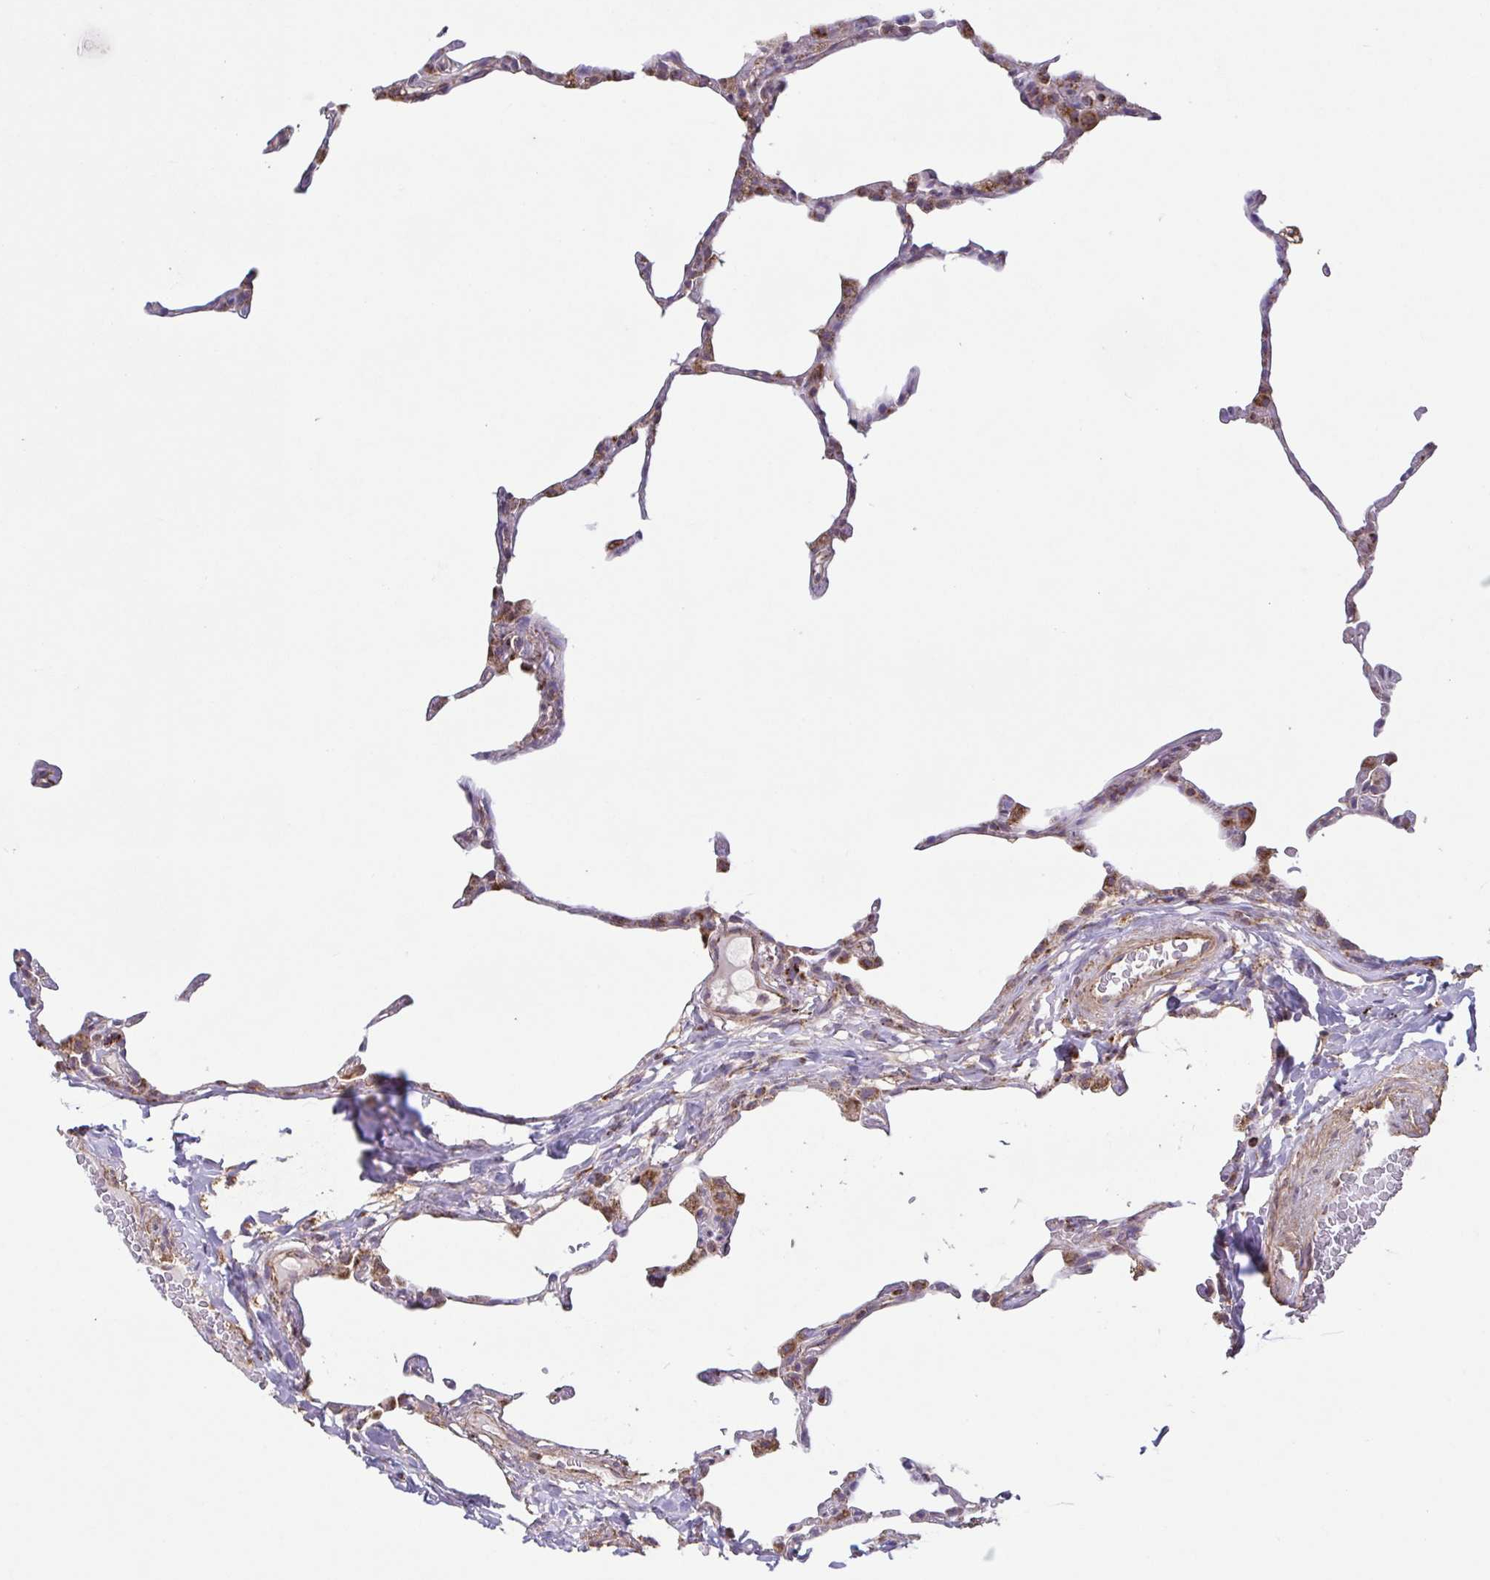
{"staining": {"intensity": "moderate", "quantity": "25%-75%", "location": "cytoplasmic/membranous"}, "tissue": "lung", "cell_type": "Alveolar cells", "image_type": "normal", "snomed": [{"axis": "morphology", "description": "Normal tissue, NOS"}, {"axis": "topography", "description": "Lung"}], "caption": "Immunohistochemistry image of benign lung: lung stained using IHC shows medium levels of moderate protein expression localized specifically in the cytoplasmic/membranous of alveolar cells, appearing as a cytoplasmic/membranous brown color.", "gene": "DIP2B", "patient": {"sex": "female", "age": 57}}